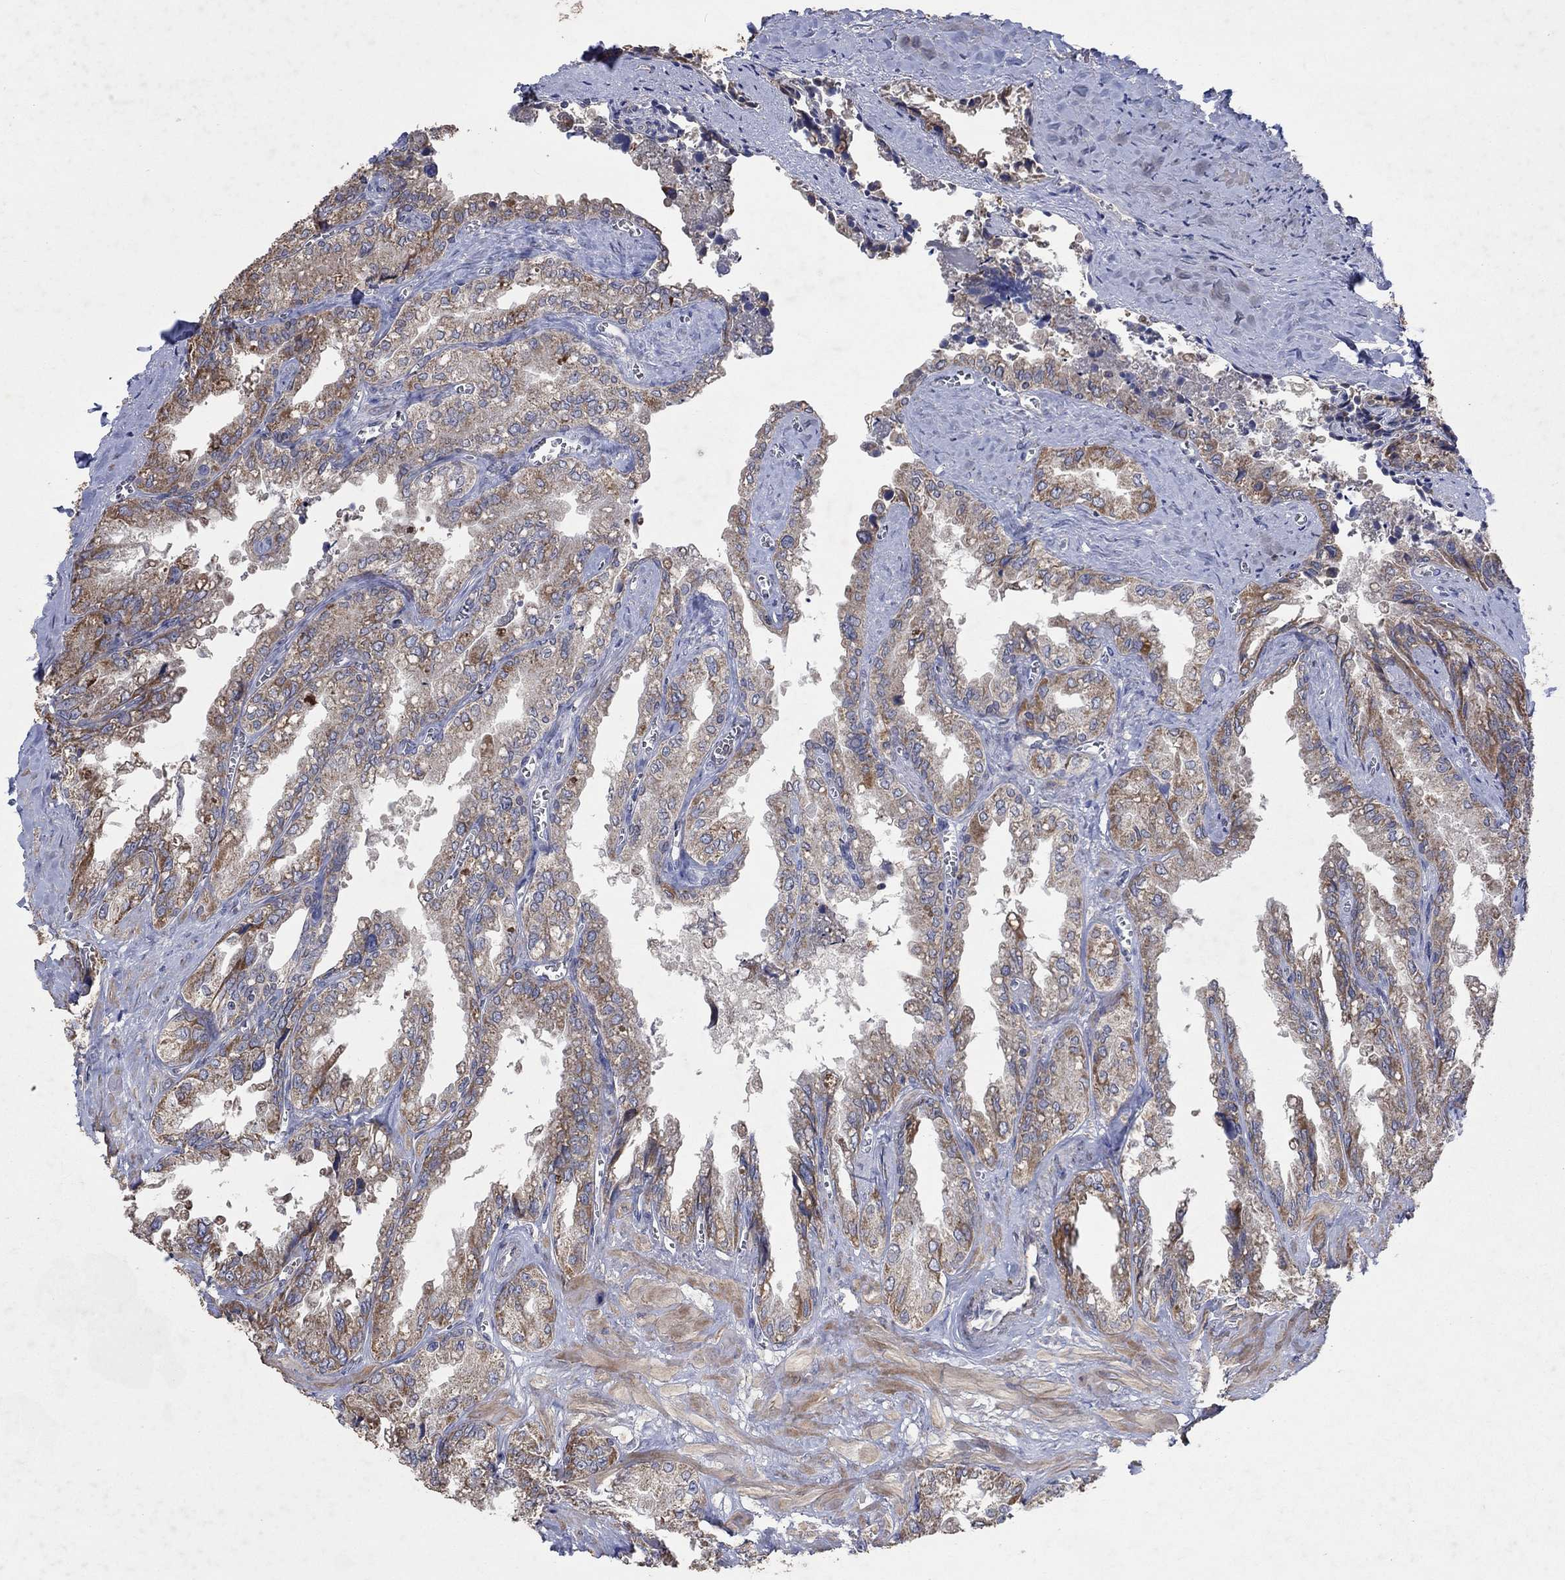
{"staining": {"intensity": "moderate", "quantity": ">75%", "location": "cytoplasmic/membranous"}, "tissue": "seminal vesicle", "cell_type": "Glandular cells", "image_type": "normal", "snomed": [{"axis": "morphology", "description": "Normal tissue, NOS"}, {"axis": "topography", "description": "Seminal veicle"}], "caption": "Benign seminal vesicle demonstrates moderate cytoplasmic/membranous expression in approximately >75% of glandular cells, visualized by immunohistochemistry.", "gene": "NCEH1", "patient": {"sex": "male", "age": 67}}